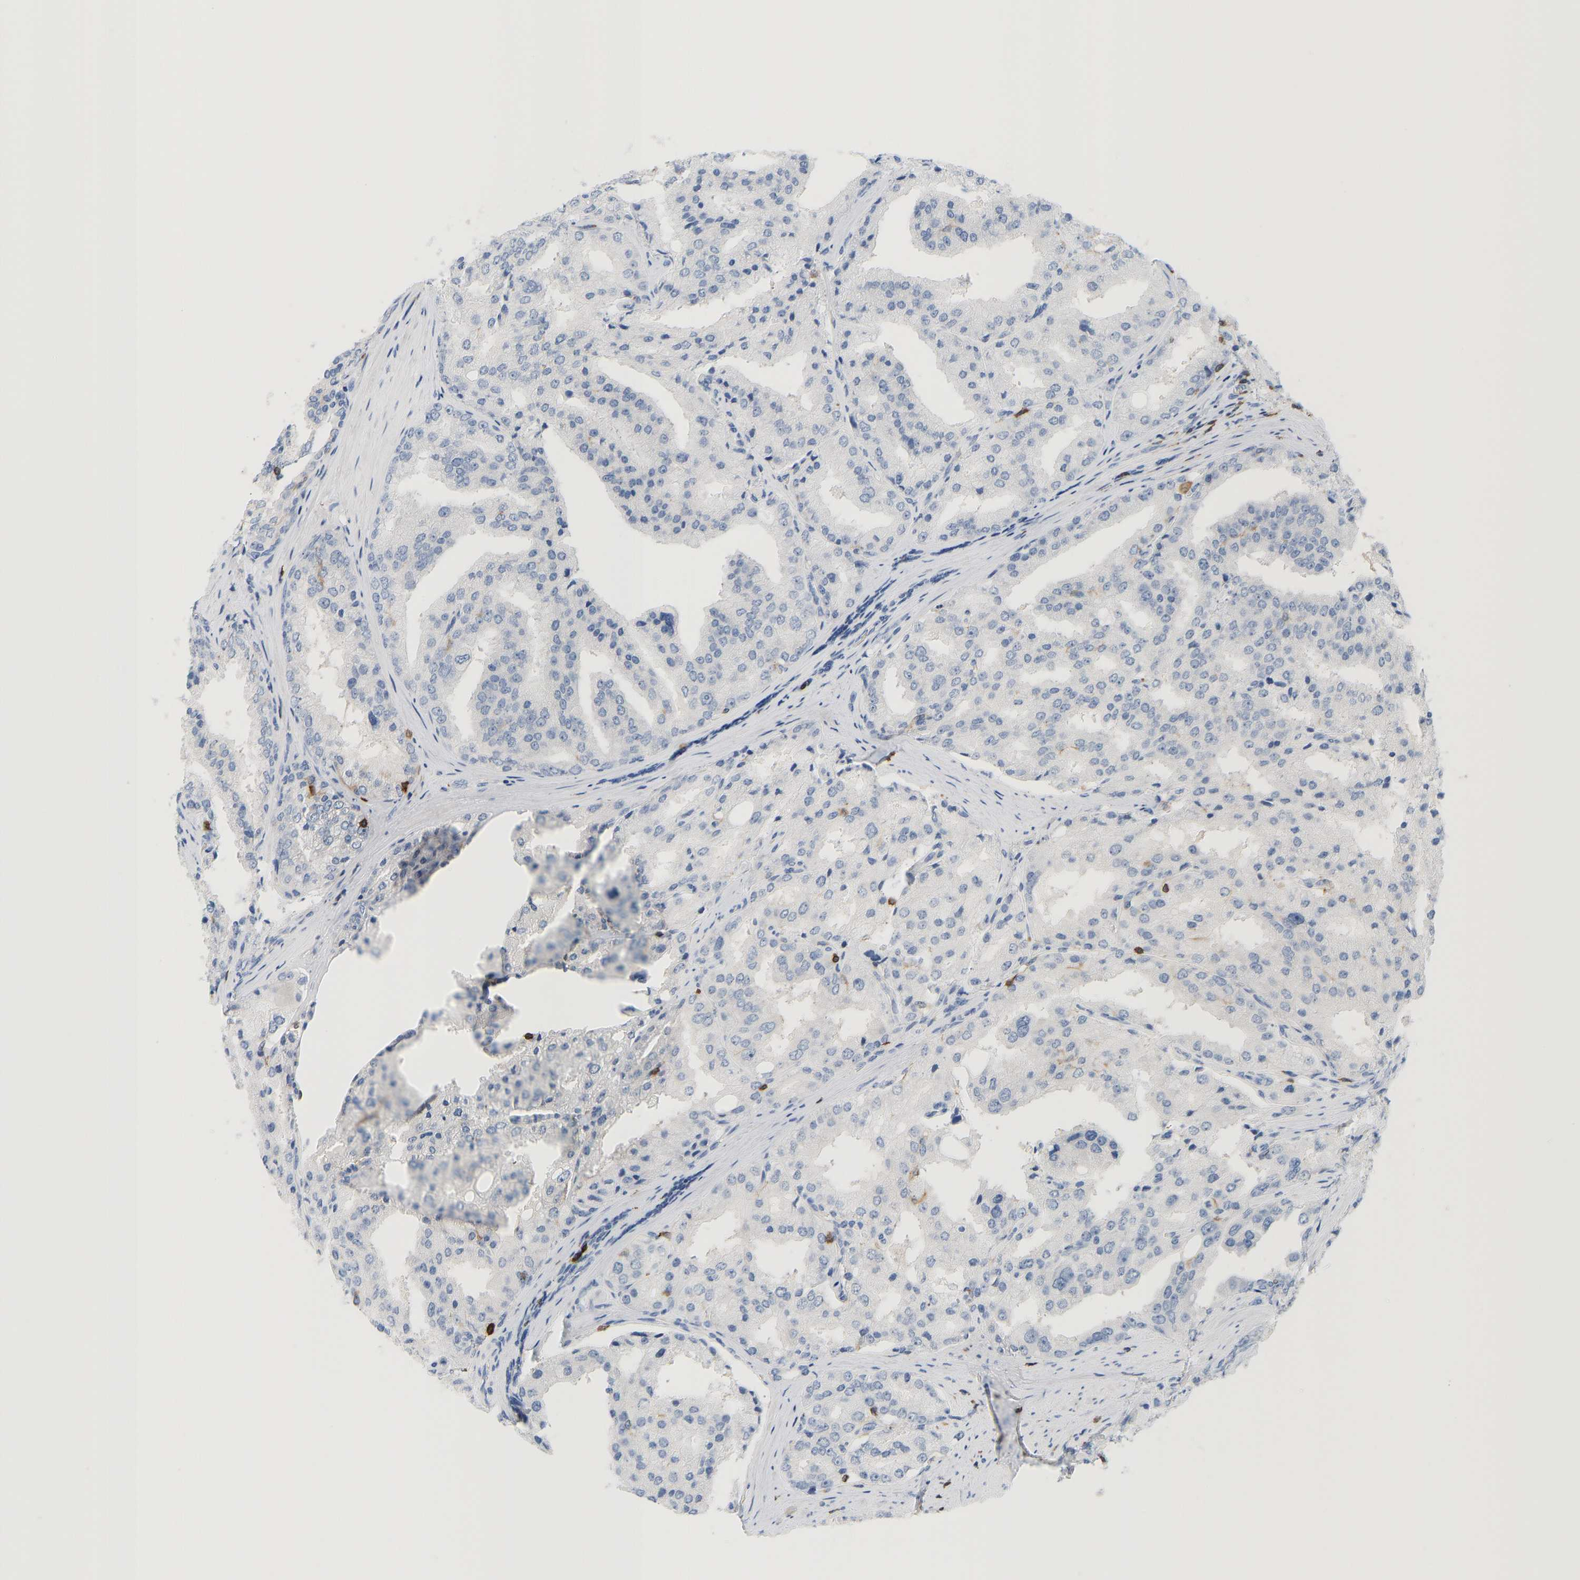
{"staining": {"intensity": "negative", "quantity": "none", "location": "none"}, "tissue": "prostate cancer", "cell_type": "Tumor cells", "image_type": "cancer", "snomed": [{"axis": "morphology", "description": "Adenocarcinoma, High grade"}, {"axis": "topography", "description": "Prostate"}], "caption": "Tumor cells are negative for brown protein staining in prostate cancer.", "gene": "EVL", "patient": {"sex": "male", "age": 50}}